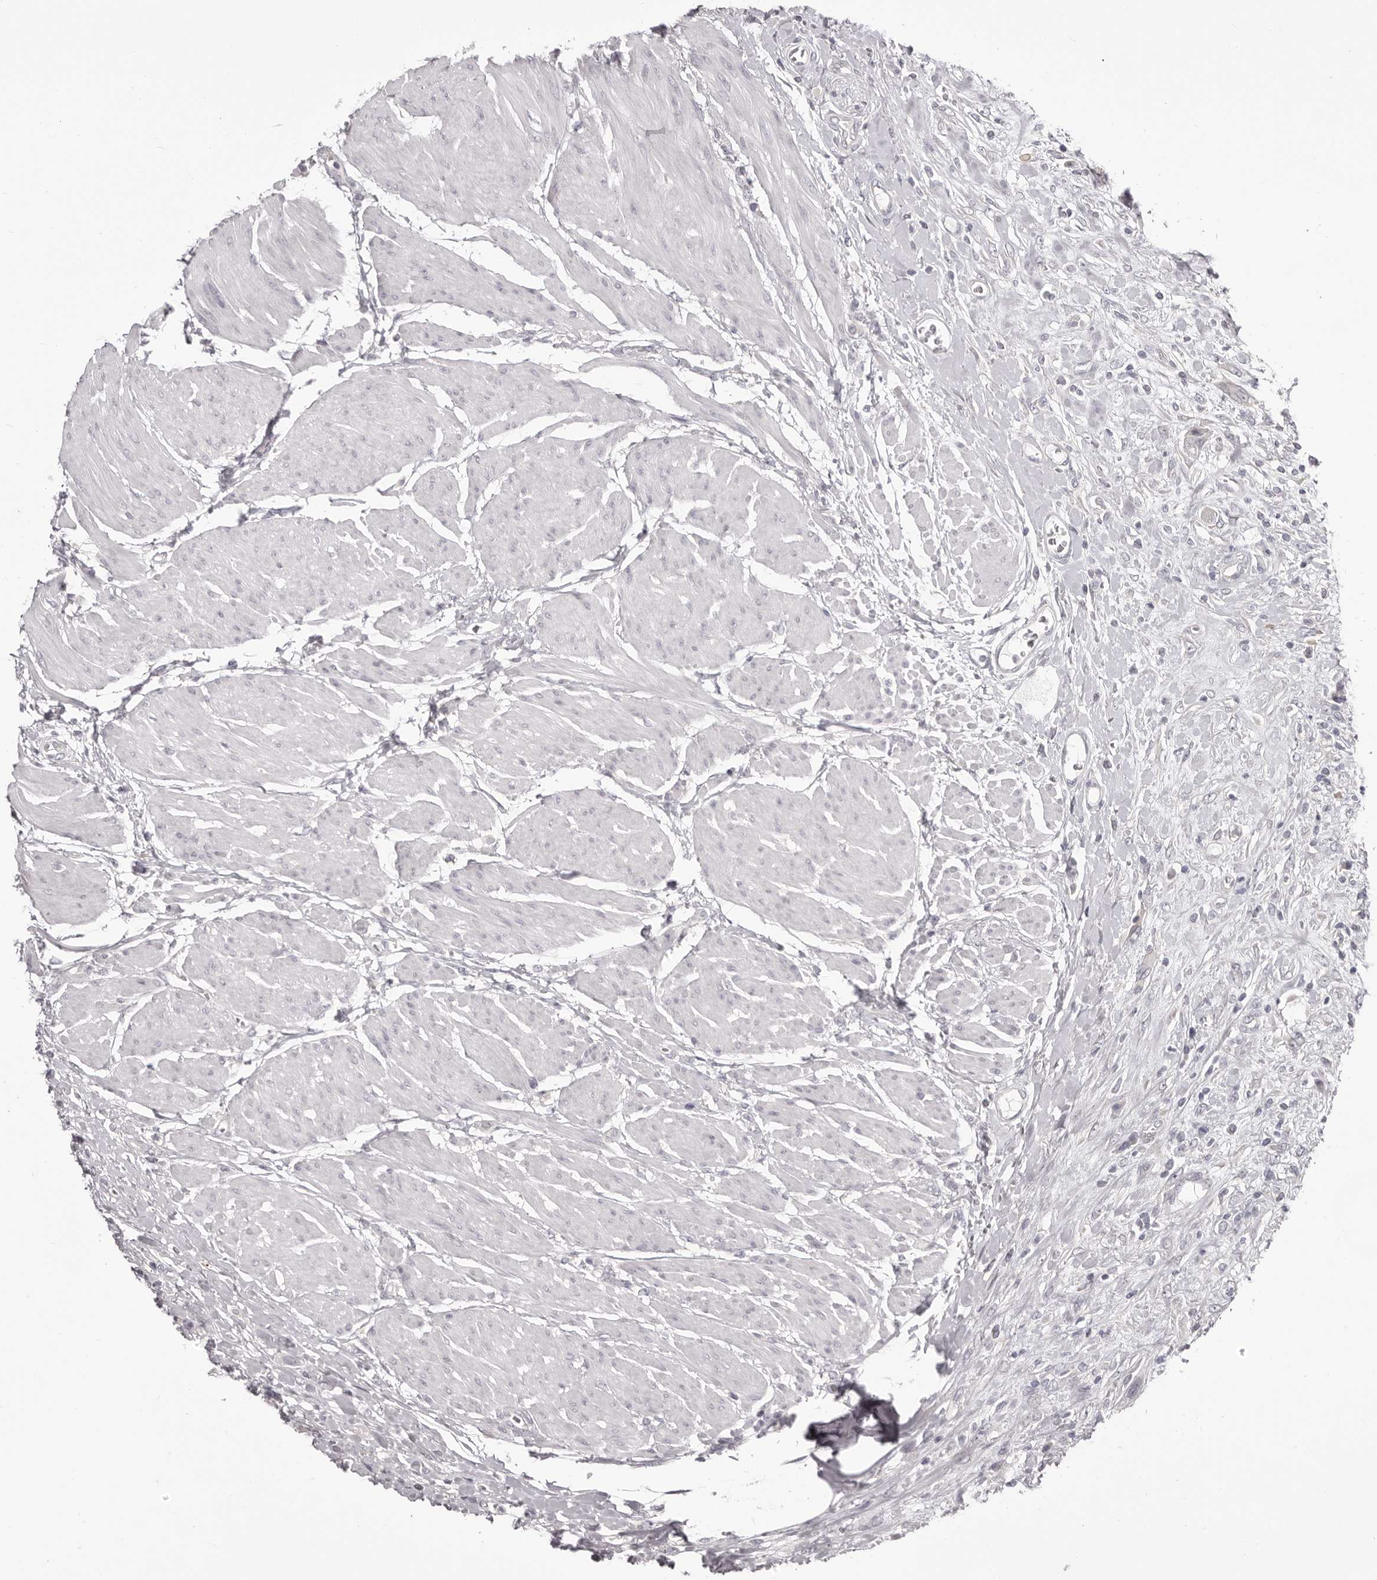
{"staining": {"intensity": "negative", "quantity": "none", "location": "none"}, "tissue": "urothelial cancer", "cell_type": "Tumor cells", "image_type": "cancer", "snomed": [{"axis": "morphology", "description": "Urothelial carcinoma, High grade"}, {"axis": "topography", "description": "Urinary bladder"}], "caption": "An image of urothelial cancer stained for a protein displays no brown staining in tumor cells.", "gene": "OTUD3", "patient": {"sex": "male", "age": 50}}